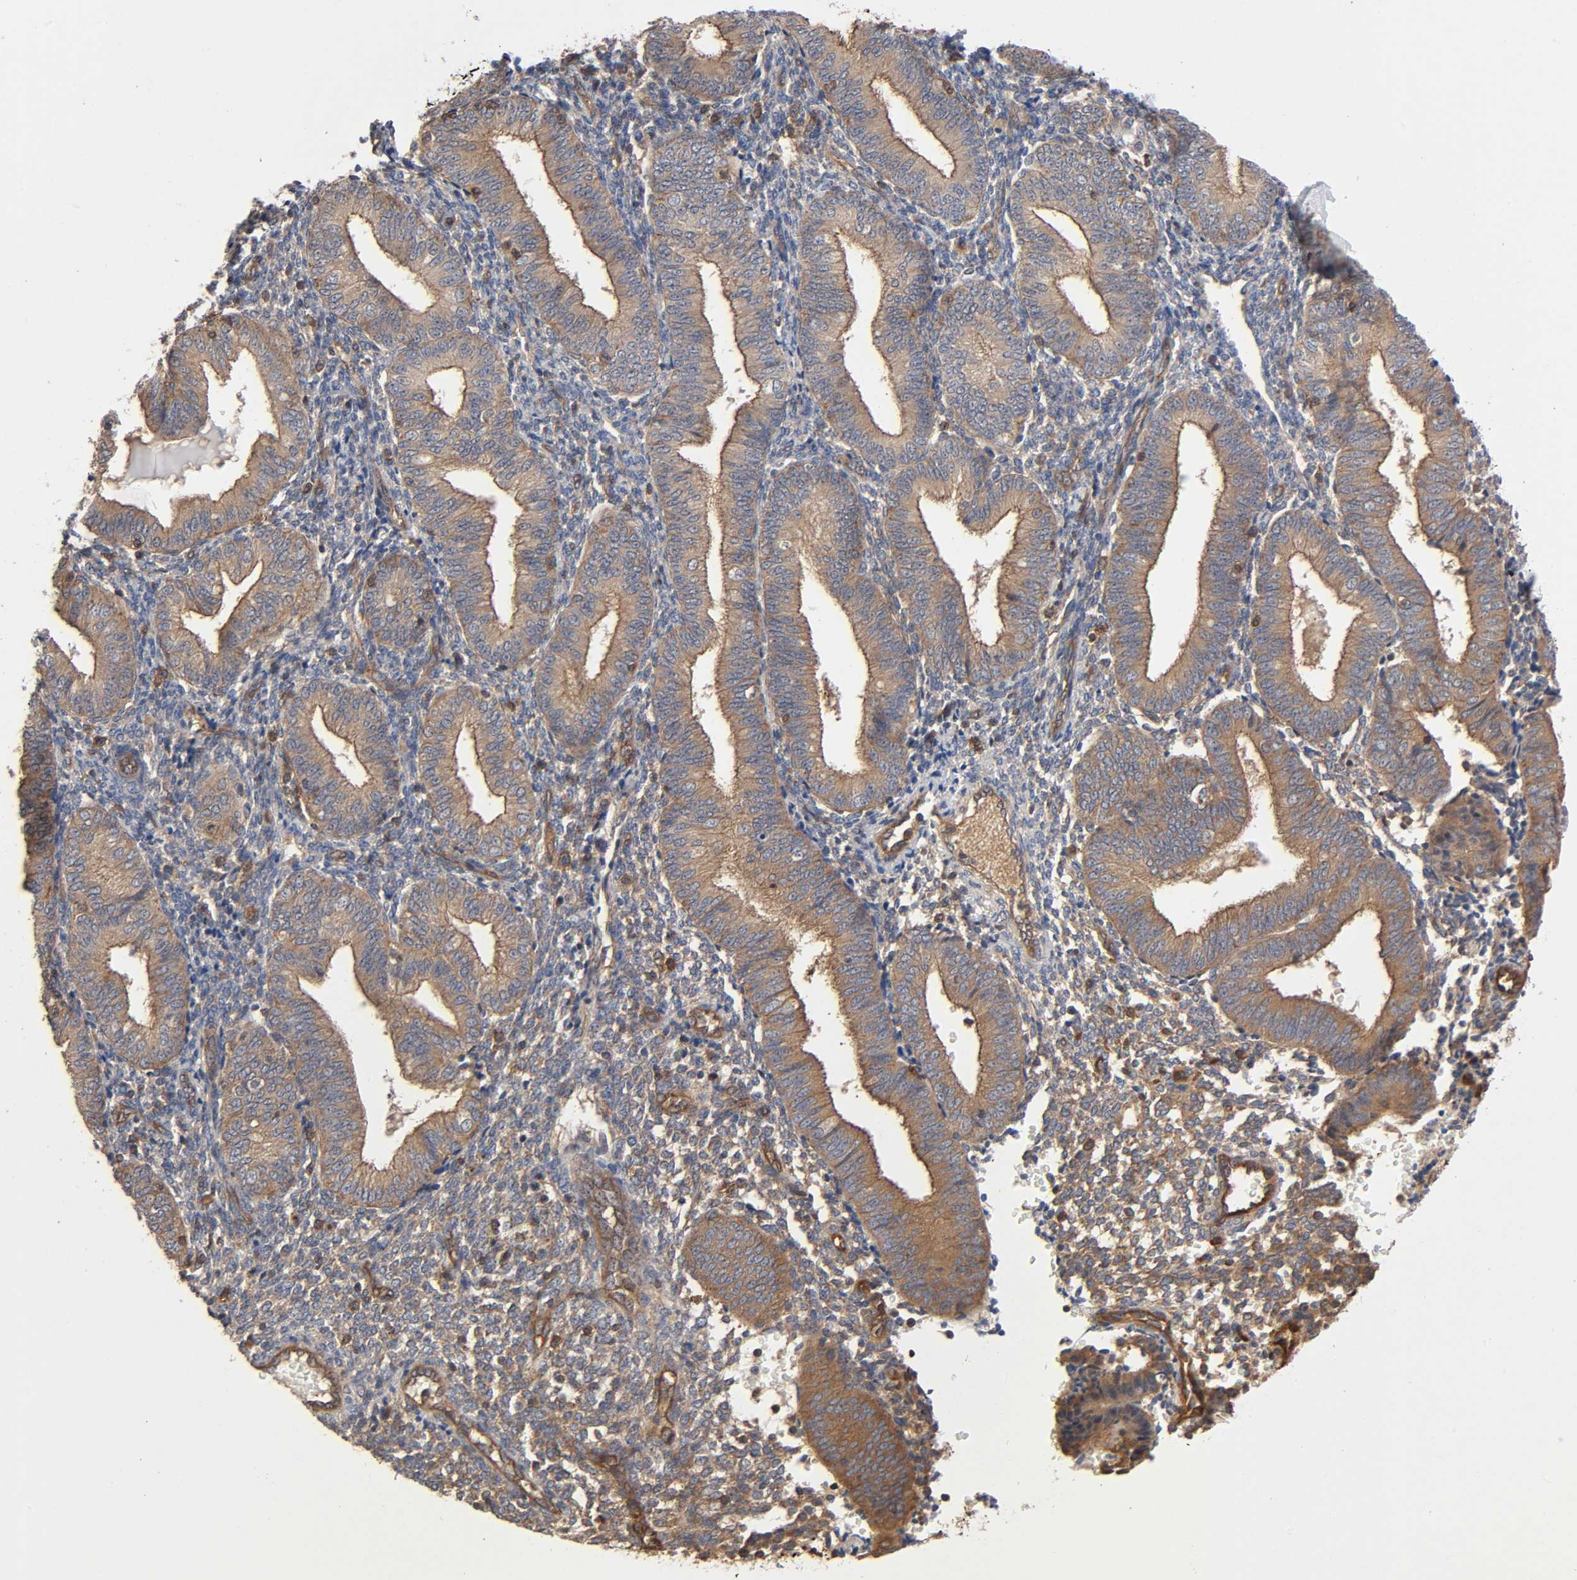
{"staining": {"intensity": "moderate", "quantity": "25%-75%", "location": "cytoplasmic/membranous"}, "tissue": "endometrium", "cell_type": "Cells in endometrial stroma", "image_type": "normal", "snomed": [{"axis": "morphology", "description": "Normal tissue, NOS"}, {"axis": "topography", "description": "Endometrium"}], "caption": "This histopathology image demonstrates immunohistochemistry staining of normal human endometrium, with medium moderate cytoplasmic/membranous positivity in about 25%-75% of cells in endometrial stroma.", "gene": "LAMTOR2", "patient": {"sex": "female", "age": 61}}